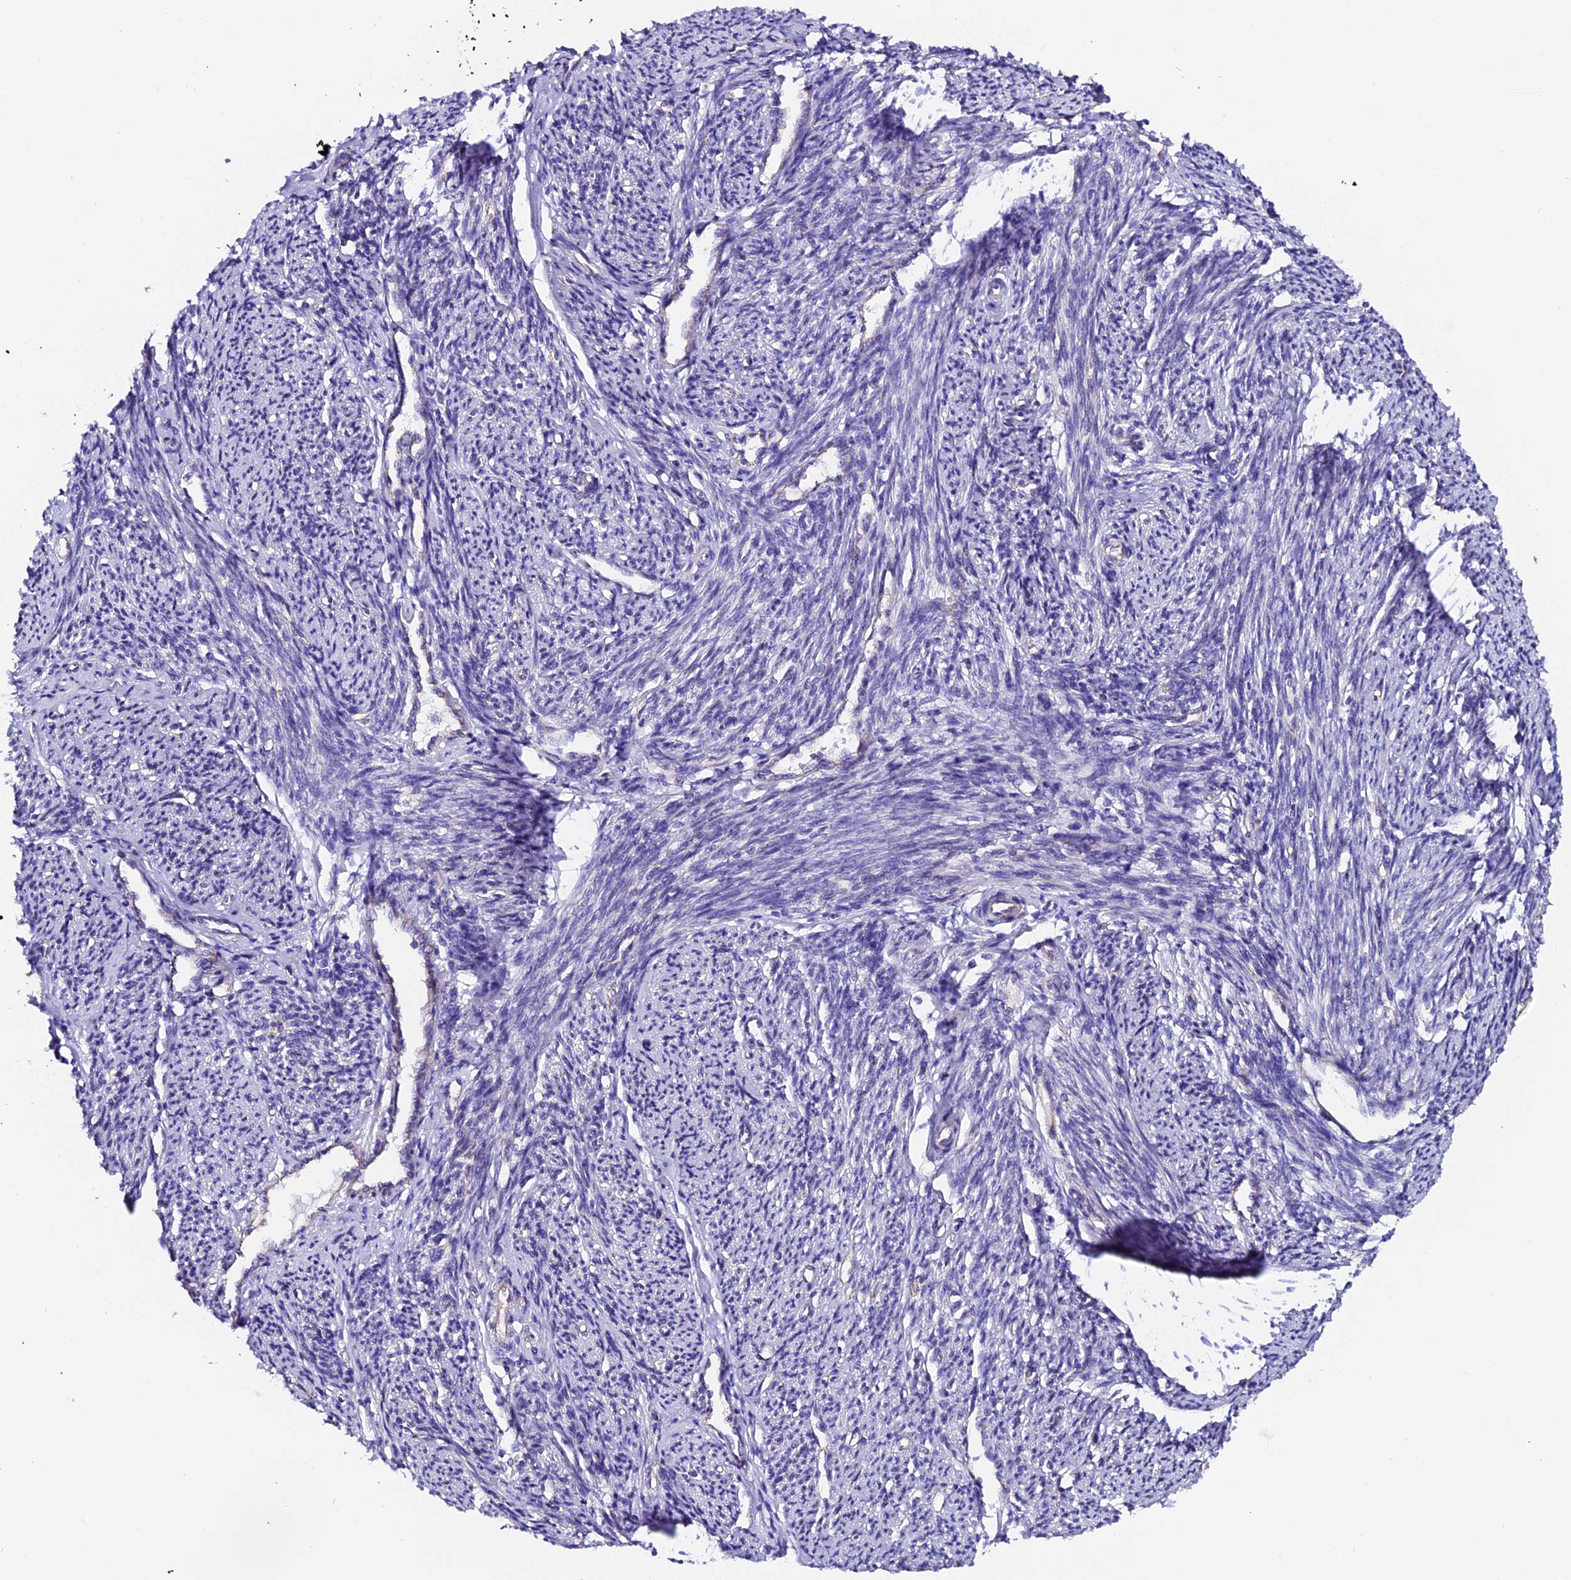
{"staining": {"intensity": "weak", "quantity": "<25%", "location": "cytoplasmic/membranous"}, "tissue": "smooth muscle", "cell_type": "Smooth muscle cells", "image_type": "normal", "snomed": [{"axis": "morphology", "description": "Normal tissue, NOS"}, {"axis": "topography", "description": "Smooth muscle"}, {"axis": "topography", "description": "Uterus"}], "caption": "Human smooth muscle stained for a protein using immunohistochemistry (IHC) displays no staining in smooth muscle cells.", "gene": "COMTD1", "patient": {"sex": "female", "age": 59}}